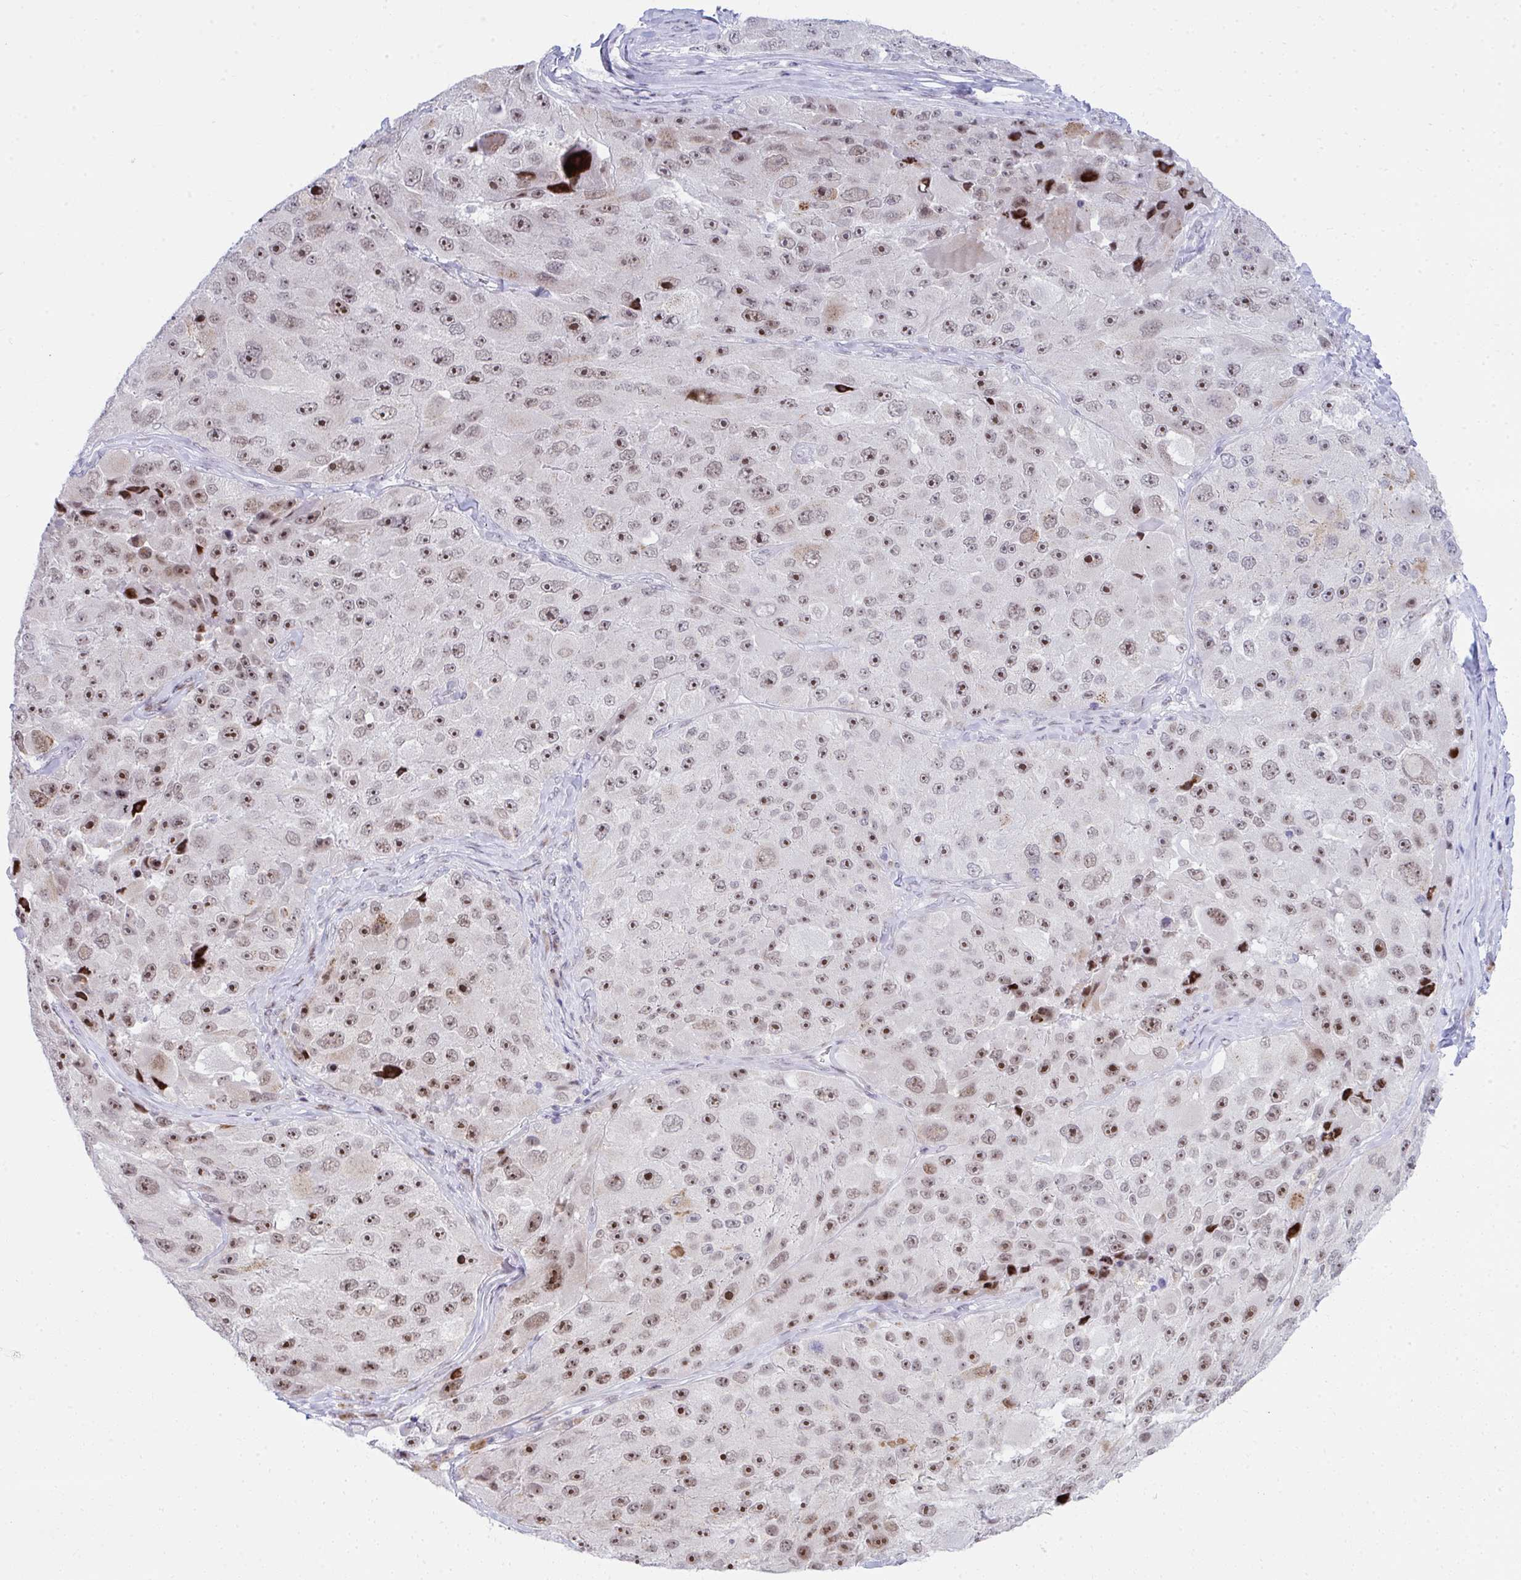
{"staining": {"intensity": "moderate", "quantity": ">75%", "location": "nuclear"}, "tissue": "melanoma", "cell_type": "Tumor cells", "image_type": "cancer", "snomed": [{"axis": "morphology", "description": "Malignant melanoma, Metastatic site"}, {"axis": "topography", "description": "Lymph node"}], "caption": "Protein expression analysis of human malignant melanoma (metastatic site) reveals moderate nuclear staining in about >75% of tumor cells. (DAB (3,3'-diaminobenzidine) IHC, brown staining for protein, blue staining for nuclei).", "gene": "GLDN", "patient": {"sex": "male", "age": 62}}